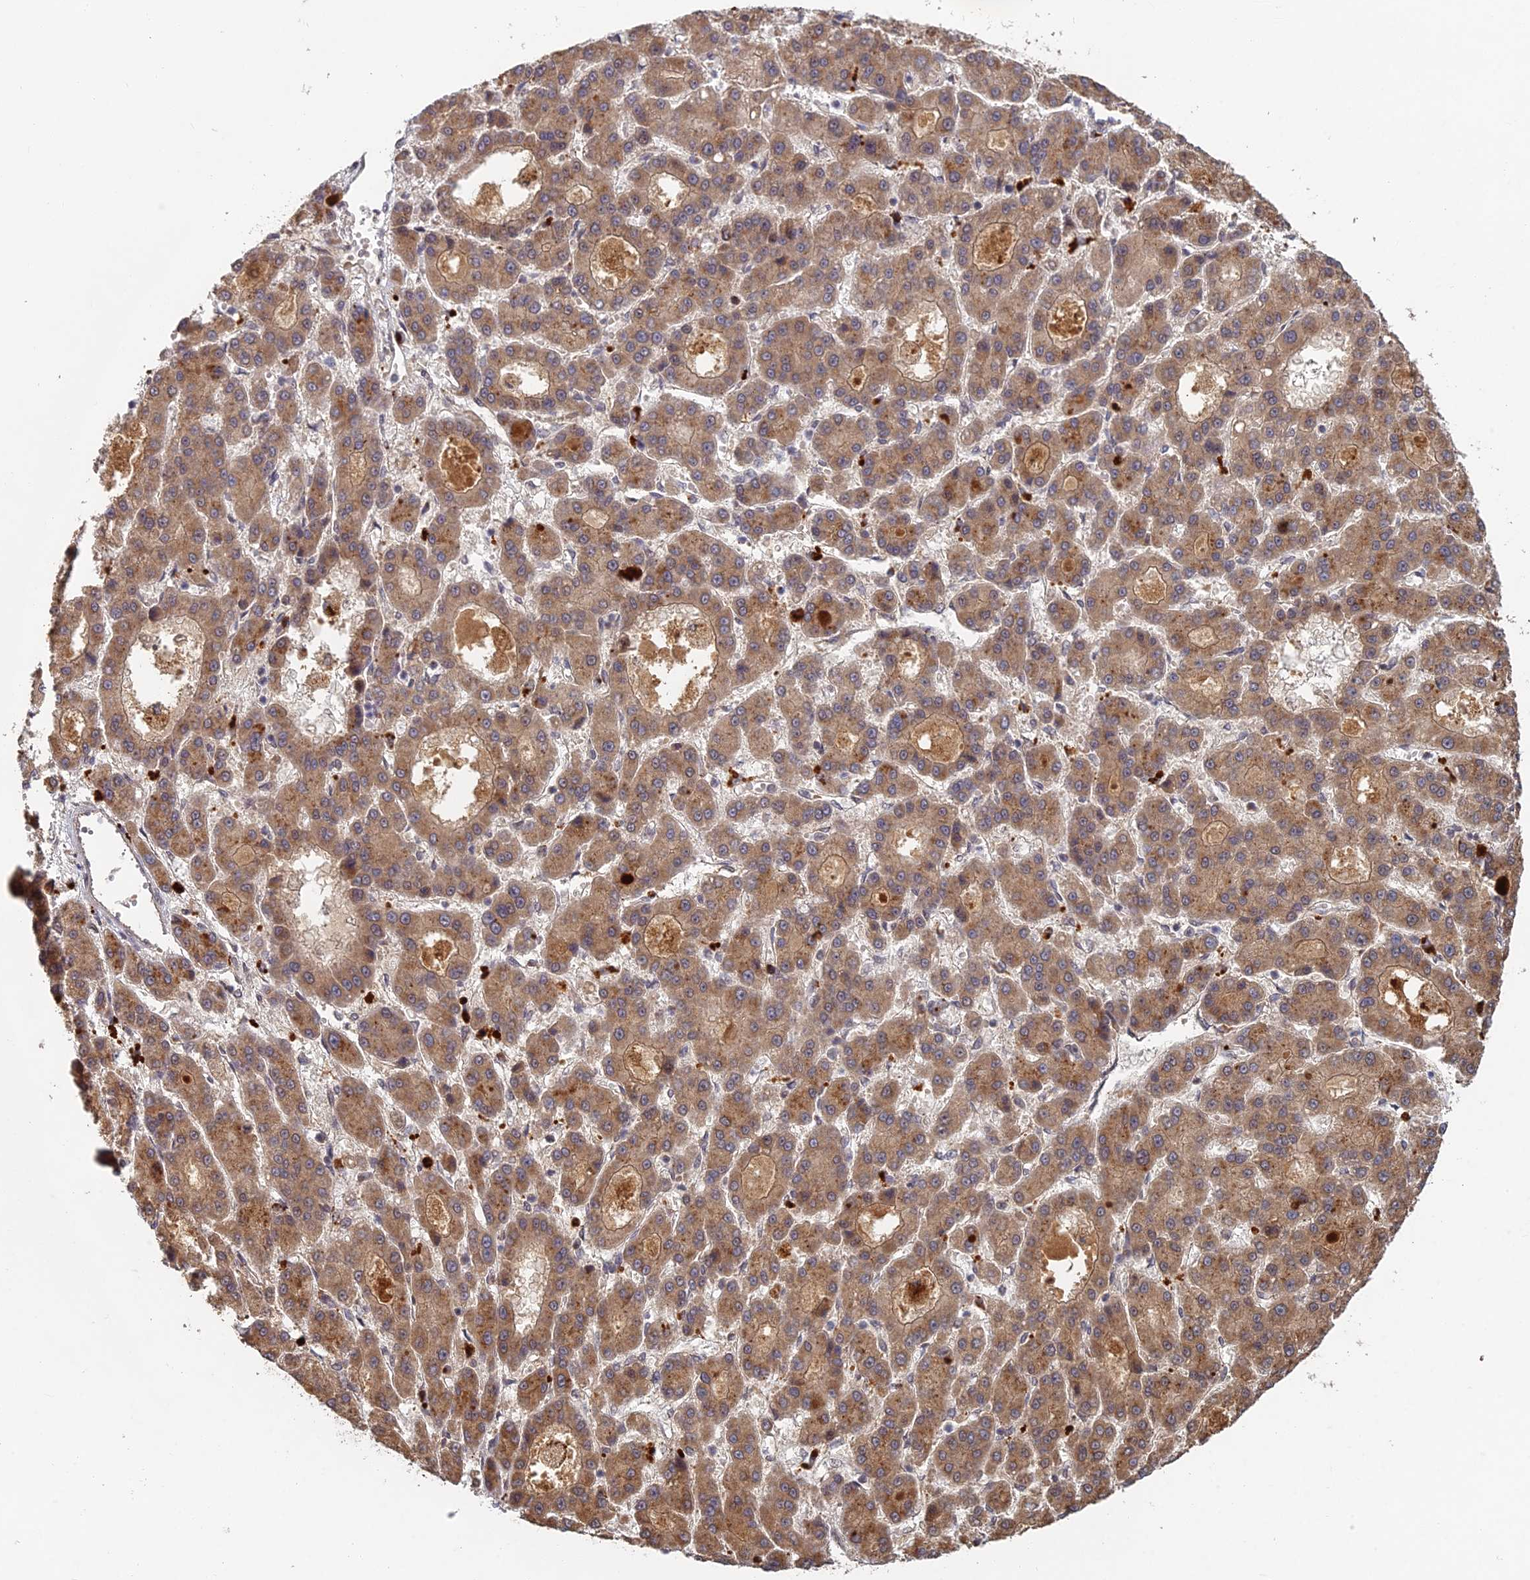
{"staining": {"intensity": "moderate", "quantity": ">75%", "location": "cytoplasmic/membranous"}, "tissue": "liver cancer", "cell_type": "Tumor cells", "image_type": "cancer", "snomed": [{"axis": "morphology", "description": "Carcinoma, Hepatocellular, NOS"}, {"axis": "topography", "description": "Liver"}], "caption": "IHC image of human hepatocellular carcinoma (liver) stained for a protein (brown), which demonstrates medium levels of moderate cytoplasmic/membranous staining in approximately >75% of tumor cells.", "gene": "RANBP3", "patient": {"sex": "male", "age": 70}}